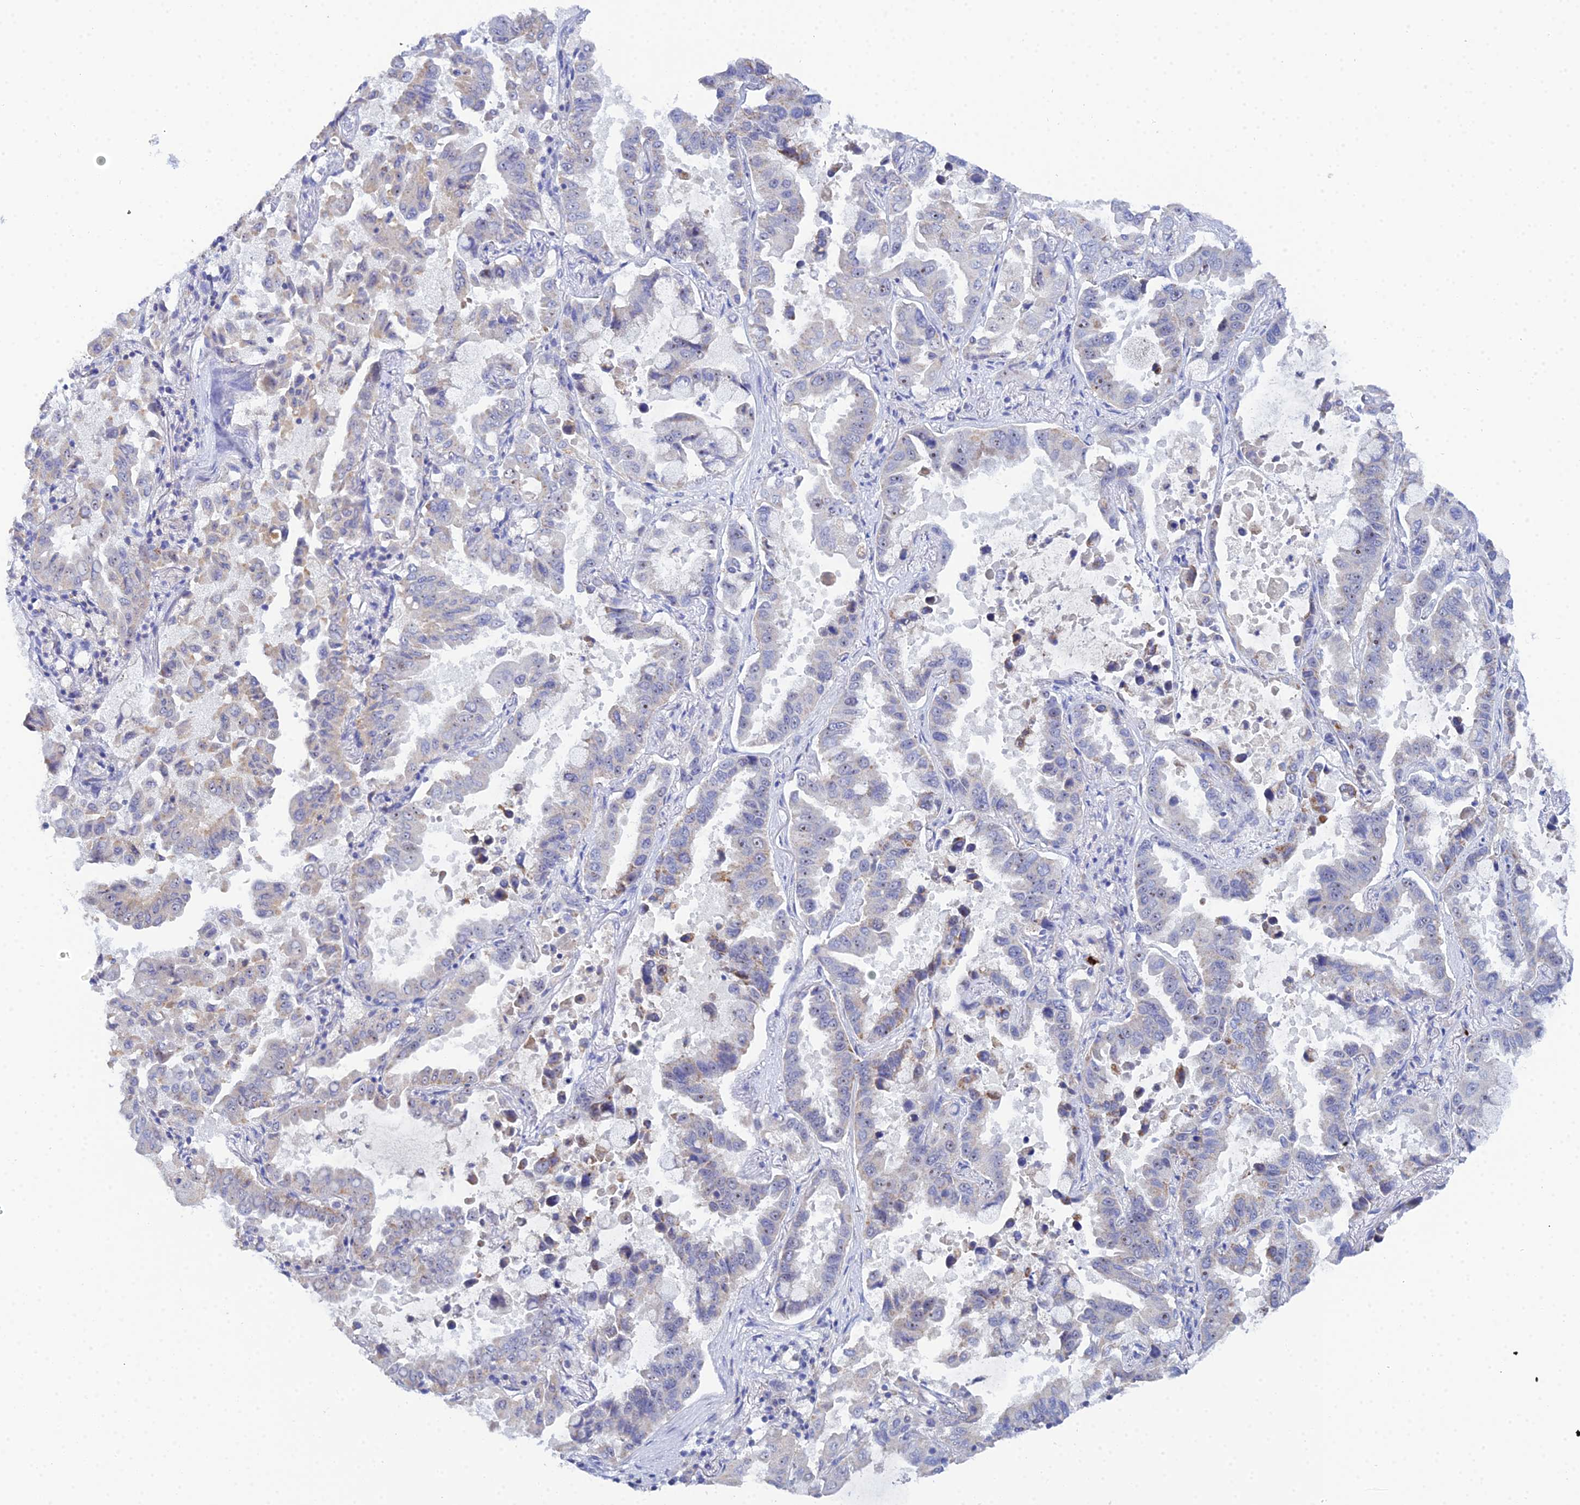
{"staining": {"intensity": "weak", "quantity": "<25%", "location": "cytoplasmic/membranous"}, "tissue": "lung cancer", "cell_type": "Tumor cells", "image_type": "cancer", "snomed": [{"axis": "morphology", "description": "Adenocarcinoma, NOS"}, {"axis": "topography", "description": "Lung"}], "caption": "Lung cancer stained for a protein using immunohistochemistry (IHC) displays no staining tumor cells.", "gene": "PLPP4", "patient": {"sex": "male", "age": 64}}